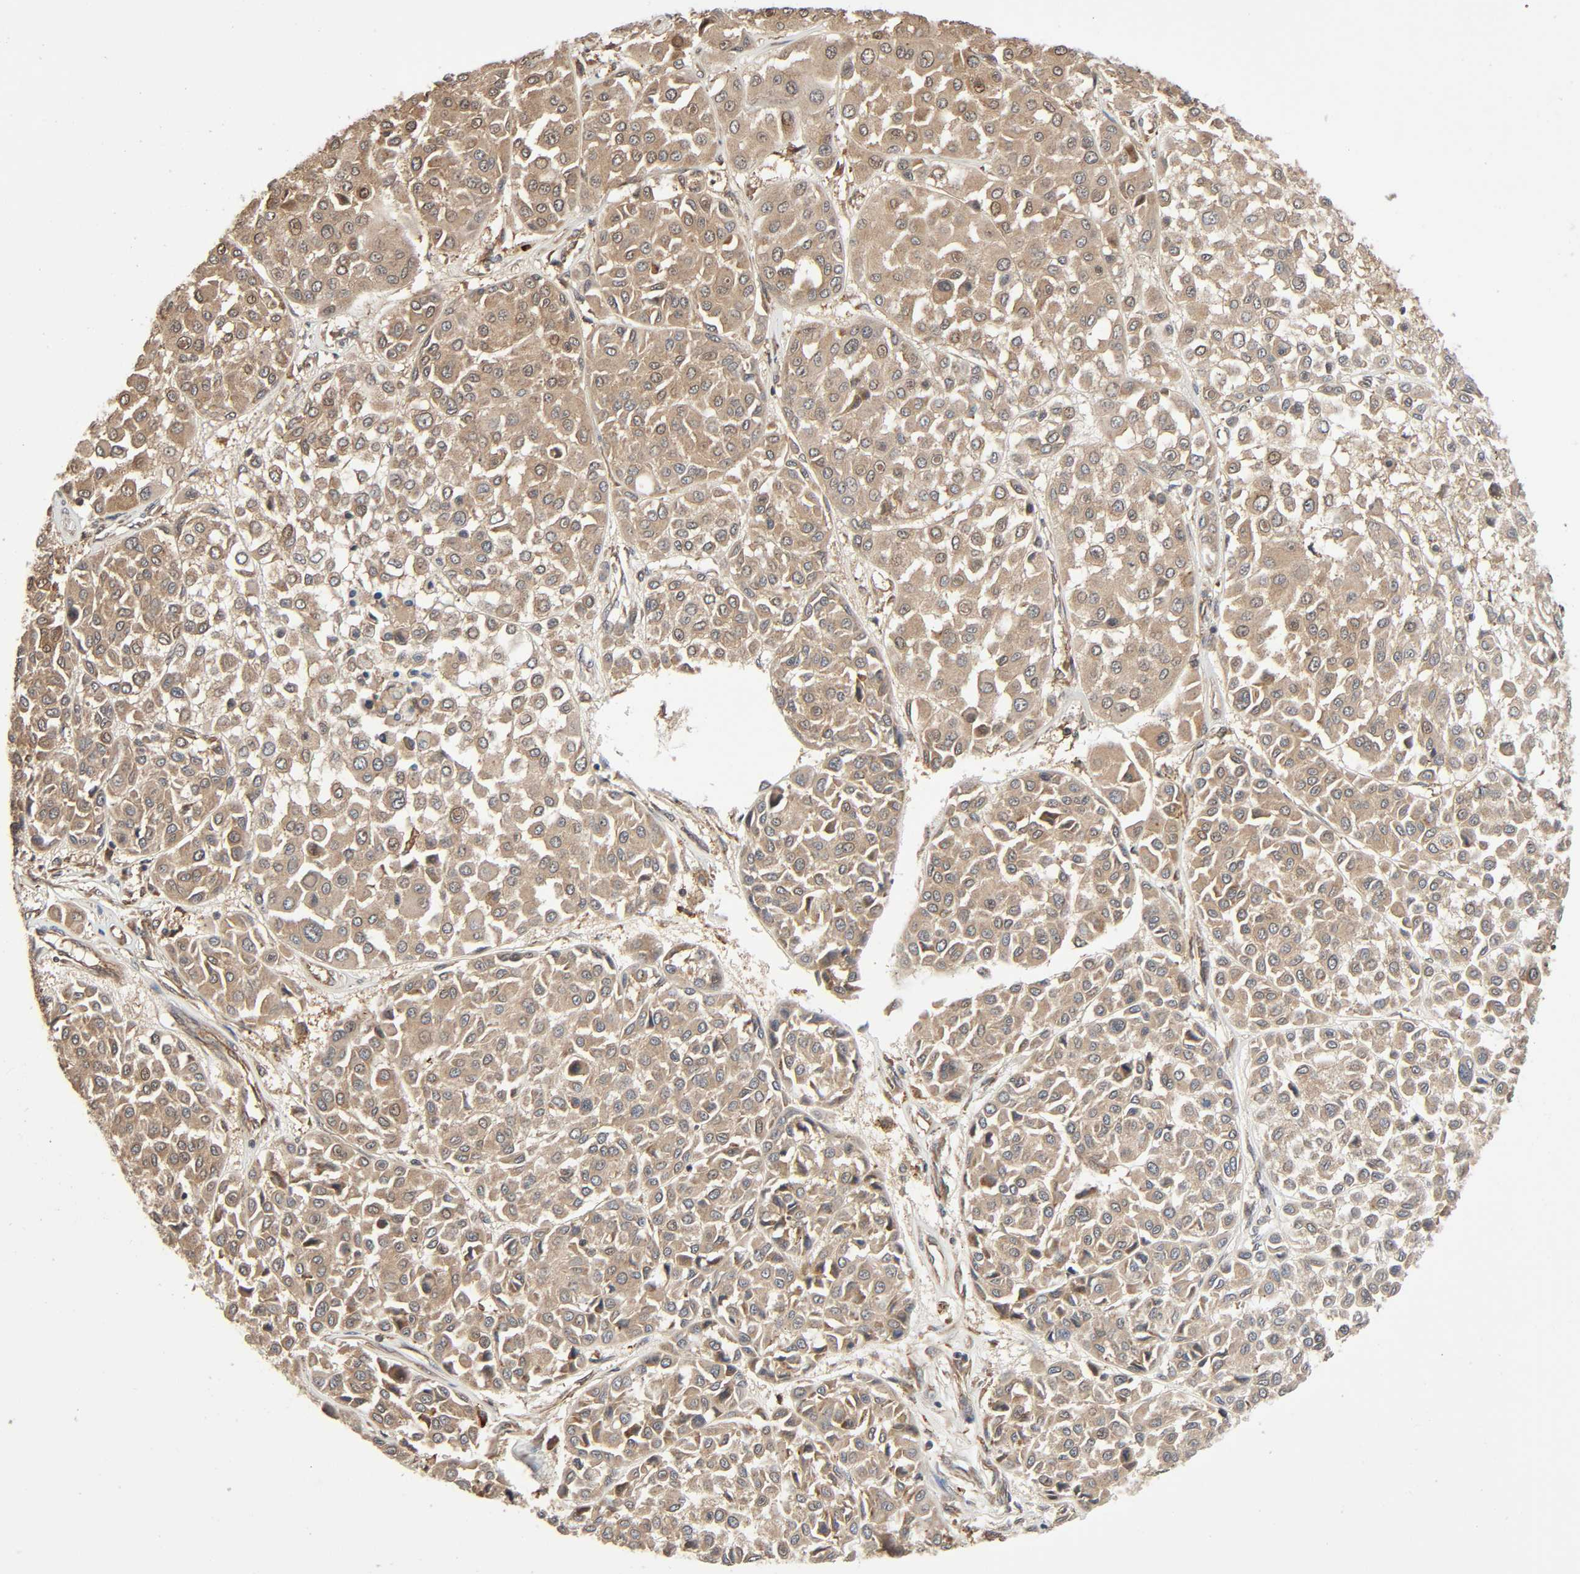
{"staining": {"intensity": "moderate", "quantity": ">75%", "location": "cytoplasmic/membranous"}, "tissue": "melanoma", "cell_type": "Tumor cells", "image_type": "cancer", "snomed": [{"axis": "morphology", "description": "Malignant melanoma, Metastatic site"}, {"axis": "topography", "description": "Soft tissue"}], "caption": "A histopathology image of melanoma stained for a protein shows moderate cytoplasmic/membranous brown staining in tumor cells.", "gene": "PPP2R1B", "patient": {"sex": "male", "age": 41}}